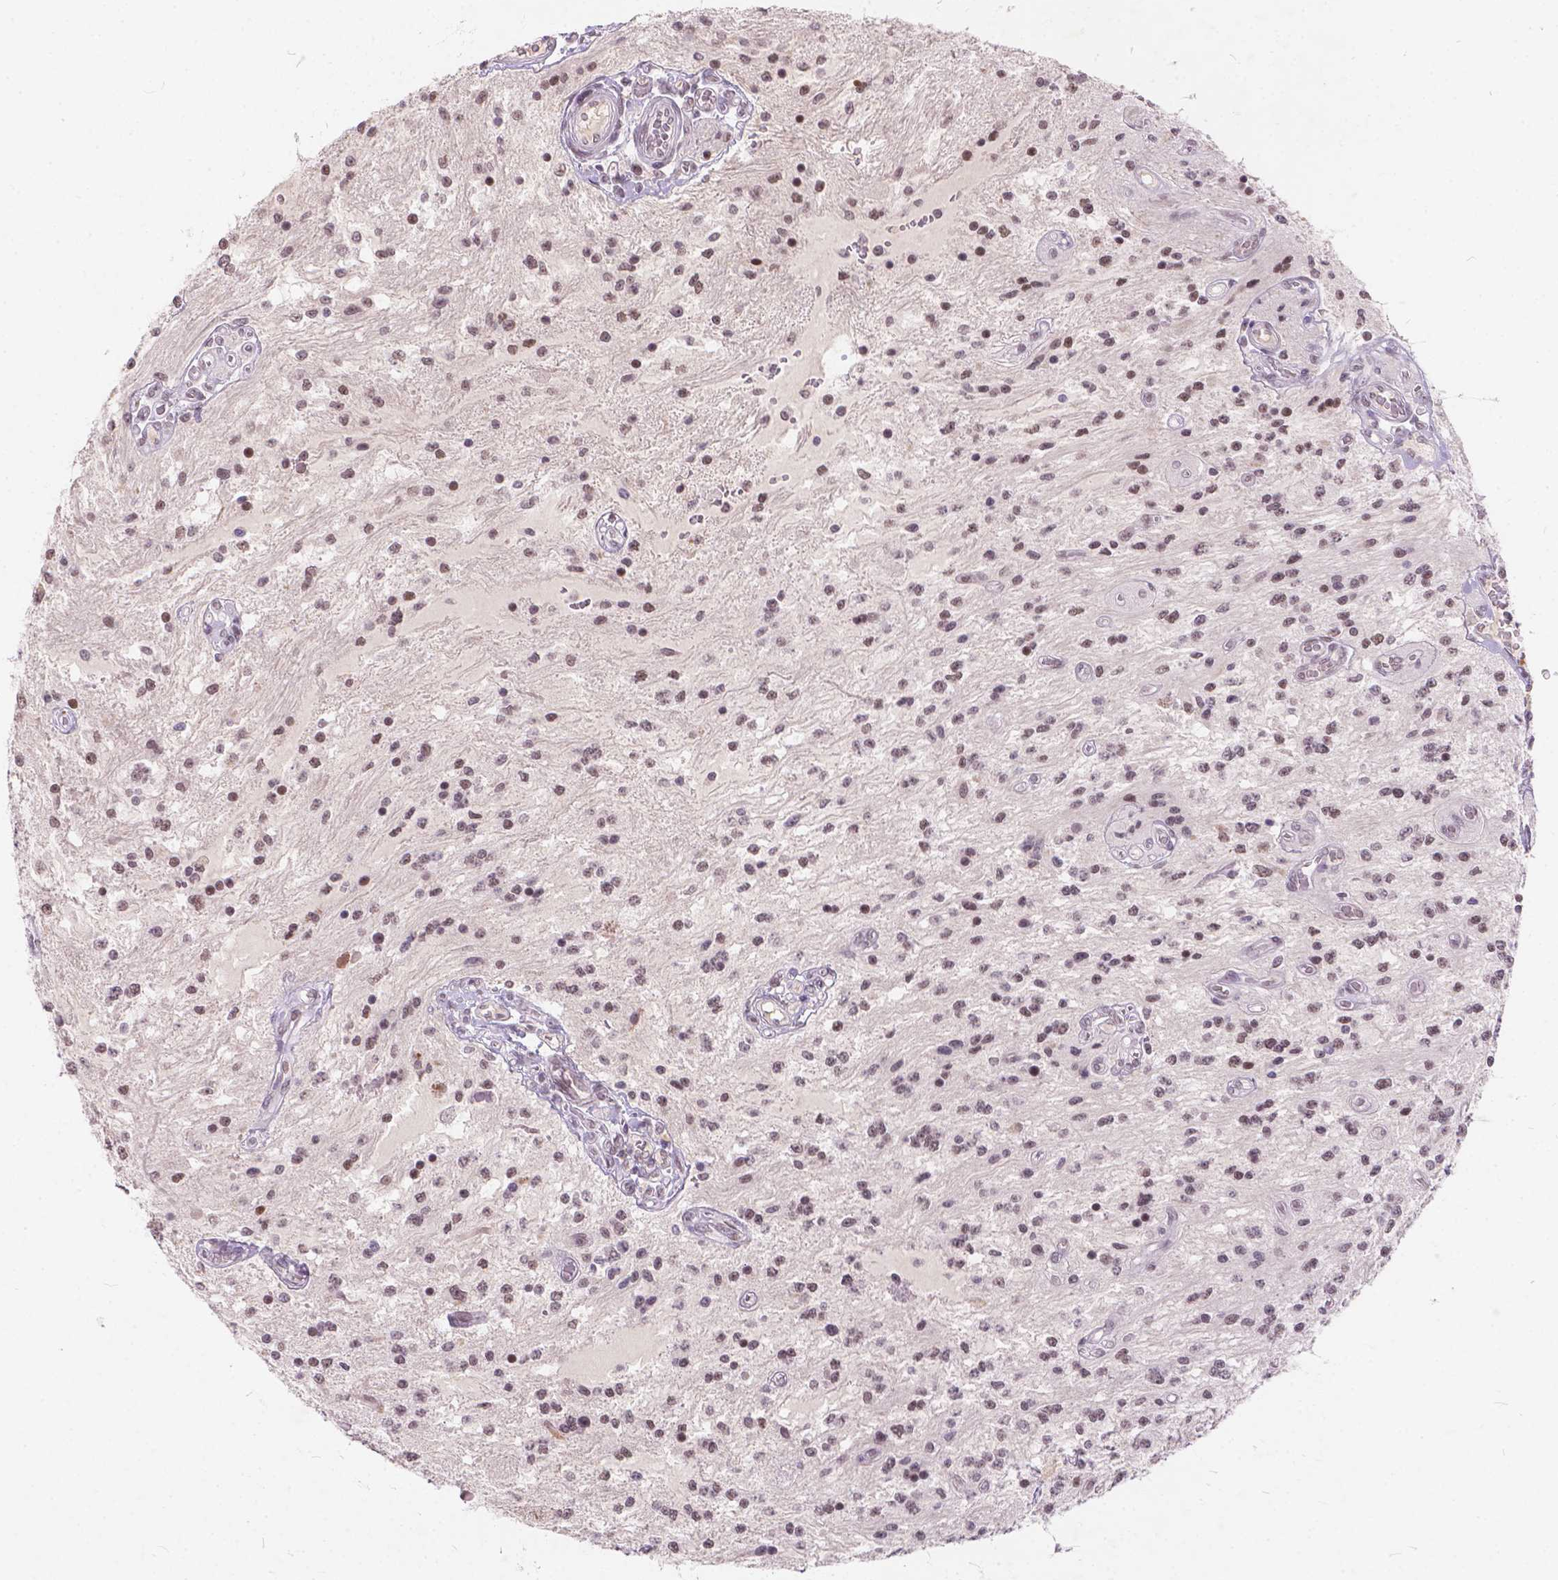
{"staining": {"intensity": "weak", "quantity": ">75%", "location": "nuclear"}, "tissue": "glioma", "cell_type": "Tumor cells", "image_type": "cancer", "snomed": [{"axis": "morphology", "description": "Glioma, malignant, Low grade"}, {"axis": "topography", "description": "Cerebellum"}], "caption": "Immunohistochemical staining of human glioma displays low levels of weak nuclear expression in about >75% of tumor cells. (Stains: DAB (3,3'-diaminobenzidine) in brown, nuclei in blue, Microscopy: brightfield microscopy at high magnification).", "gene": "FAM53A", "patient": {"sex": "female", "age": 14}}